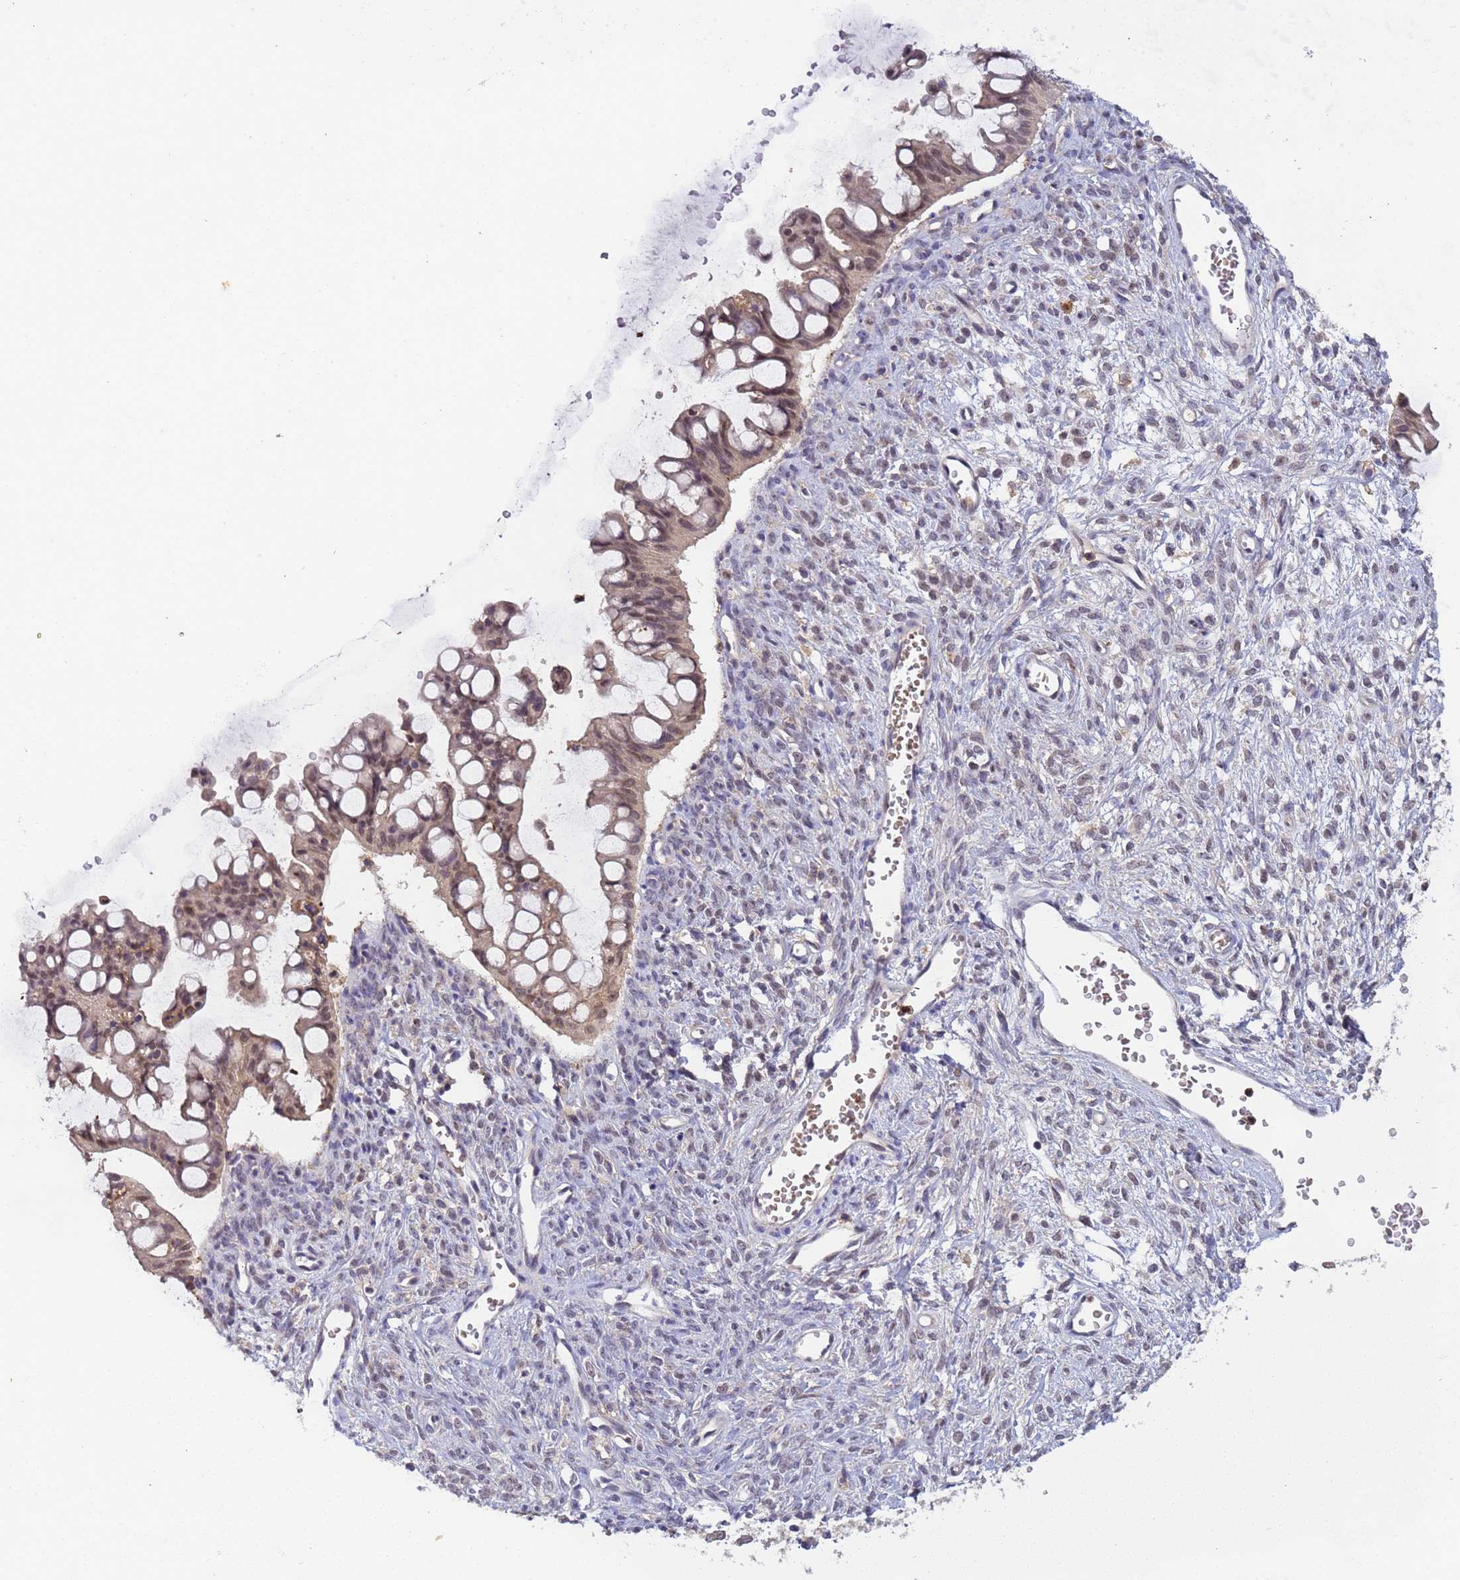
{"staining": {"intensity": "moderate", "quantity": "25%-75%", "location": "nuclear"}, "tissue": "ovarian cancer", "cell_type": "Tumor cells", "image_type": "cancer", "snomed": [{"axis": "morphology", "description": "Cystadenocarcinoma, mucinous, NOS"}, {"axis": "topography", "description": "Ovary"}], "caption": "The immunohistochemical stain labels moderate nuclear positivity in tumor cells of ovarian cancer tissue.", "gene": "CD53", "patient": {"sex": "female", "age": 73}}